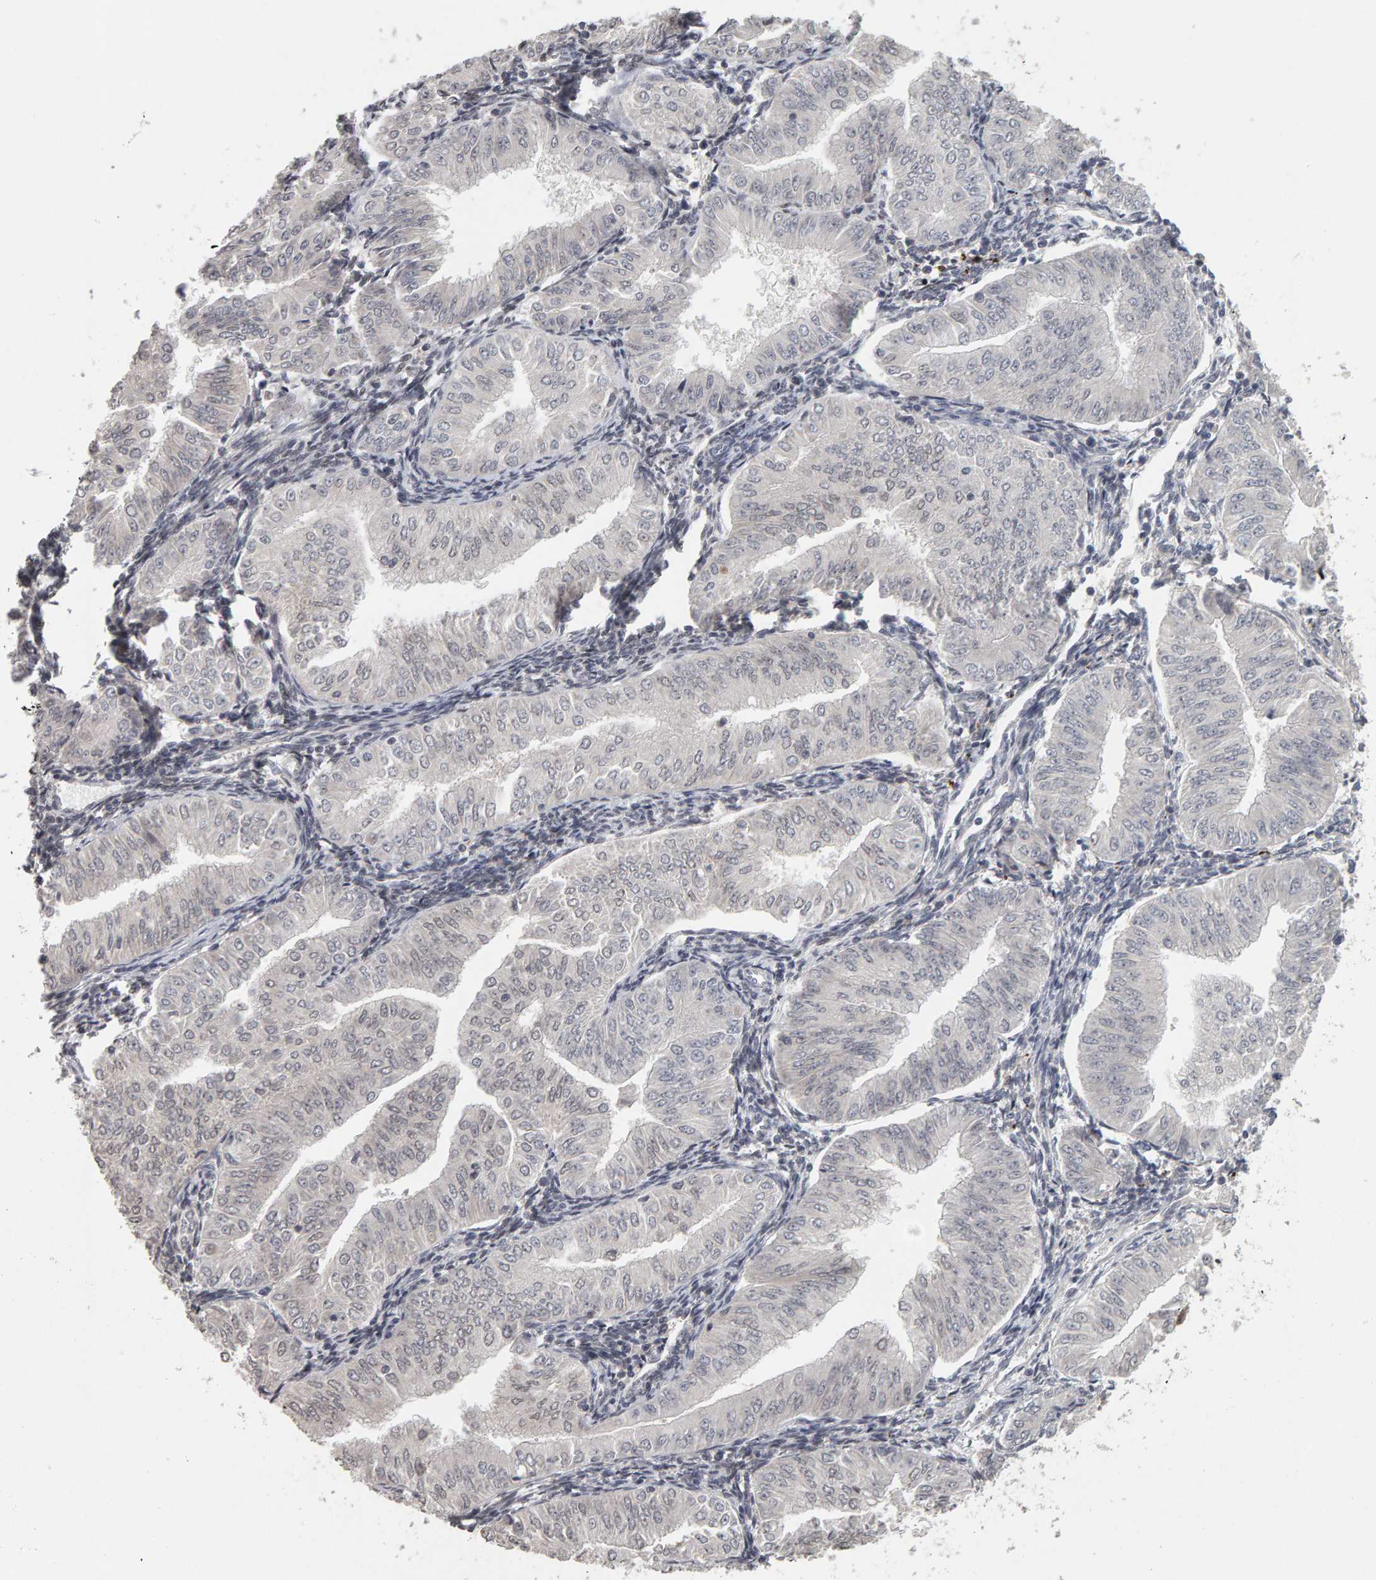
{"staining": {"intensity": "negative", "quantity": "none", "location": "none"}, "tissue": "endometrial cancer", "cell_type": "Tumor cells", "image_type": "cancer", "snomed": [{"axis": "morphology", "description": "Normal tissue, NOS"}, {"axis": "morphology", "description": "Adenocarcinoma, NOS"}, {"axis": "topography", "description": "Endometrium"}], "caption": "Tumor cells are negative for brown protein staining in adenocarcinoma (endometrial). (Stains: DAB immunohistochemistry with hematoxylin counter stain, Microscopy: brightfield microscopy at high magnification).", "gene": "TEFM", "patient": {"sex": "female", "age": 53}}